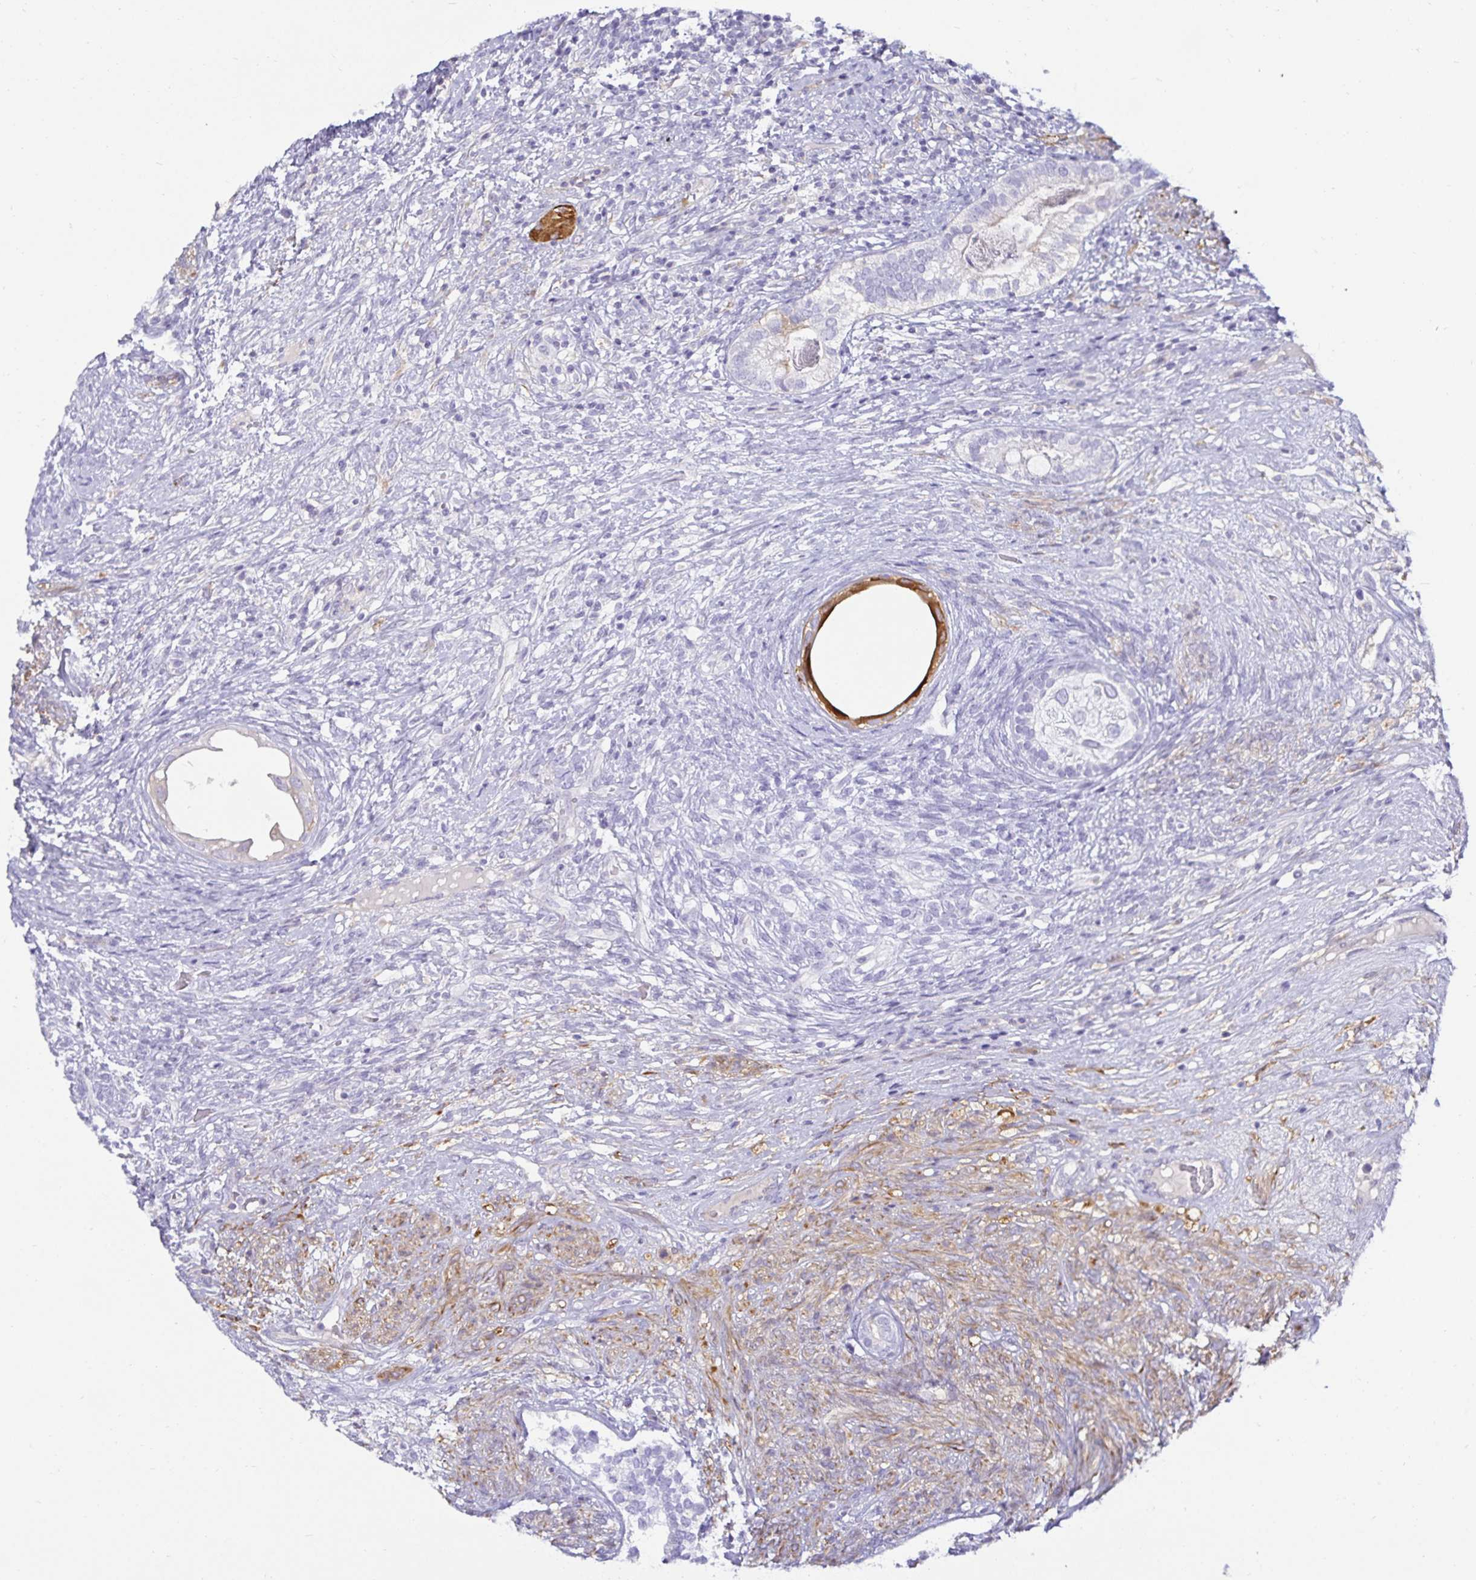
{"staining": {"intensity": "strong", "quantity": "<25%", "location": "cytoplasmic/membranous"}, "tissue": "testis cancer", "cell_type": "Tumor cells", "image_type": "cancer", "snomed": [{"axis": "morphology", "description": "Seminoma, NOS"}, {"axis": "morphology", "description": "Carcinoma, Embryonal, NOS"}, {"axis": "topography", "description": "Testis"}], "caption": "A histopathology image of testis cancer (embryonal carcinoma) stained for a protein reveals strong cytoplasmic/membranous brown staining in tumor cells. The protein is shown in brown color, while the nuclei are stained blue.", "gene": "SPAG4", "patient": {"sex": "male", "age": 41}}